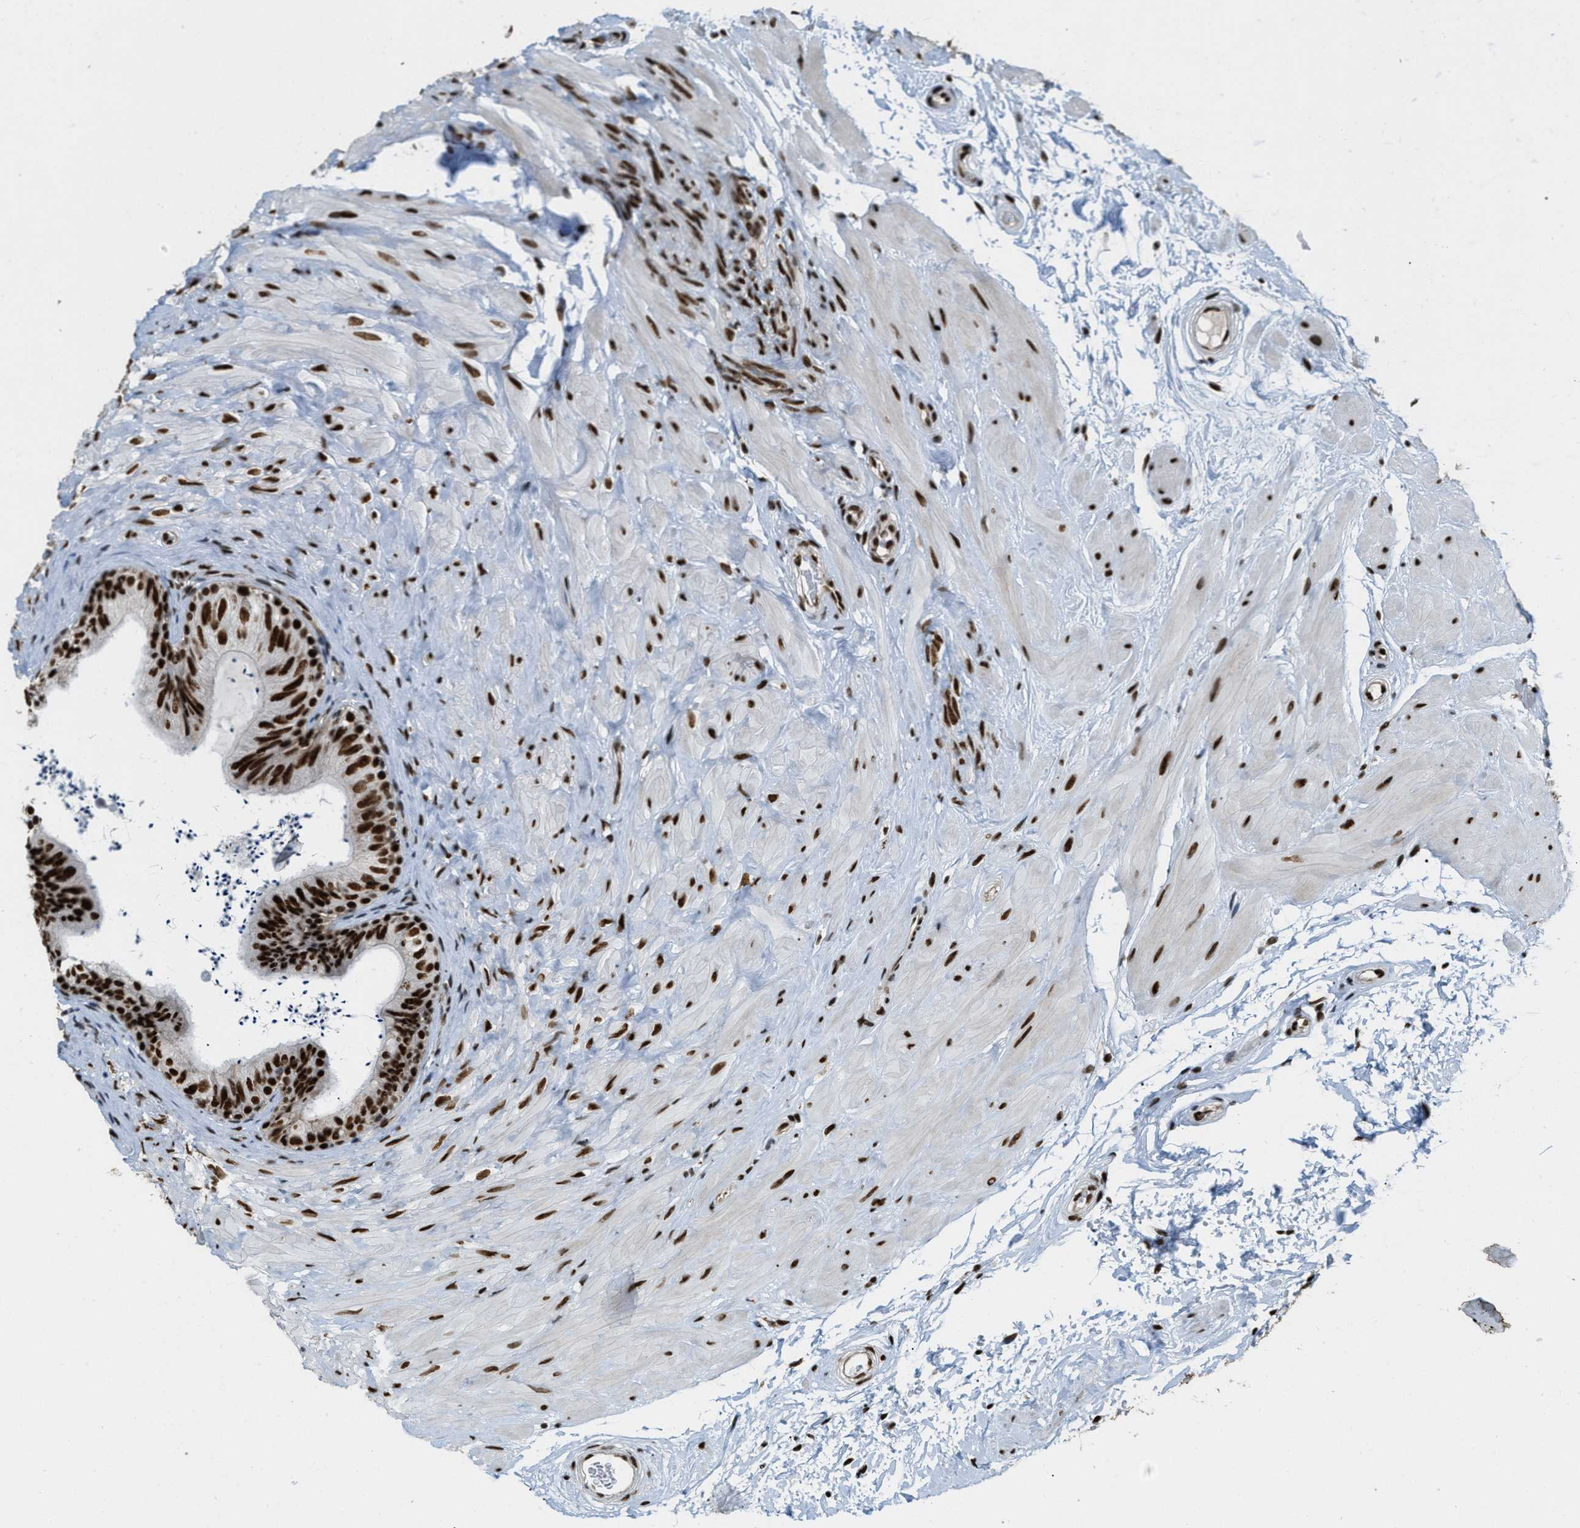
{"staining": {"intensity": "strong", "quantity": ">75%", "location": "nuclear"}, "tissue": "epididymis", "cell_type": "Glandular cells", "image_type": "normal", "snomed": [{"axis": "morphology", "description": "Normal tissue, NOS"}, {"axis": "topography", "description": "Epididymis"}], "caption": "The micrograph demonstrates immunohistochemical staining of normal epididymis. There is strong nuclear positivity is seen in about >75% of glandular cells.", "gene": "NUMA1", "patient": {"sex": "male", "age": 56}}